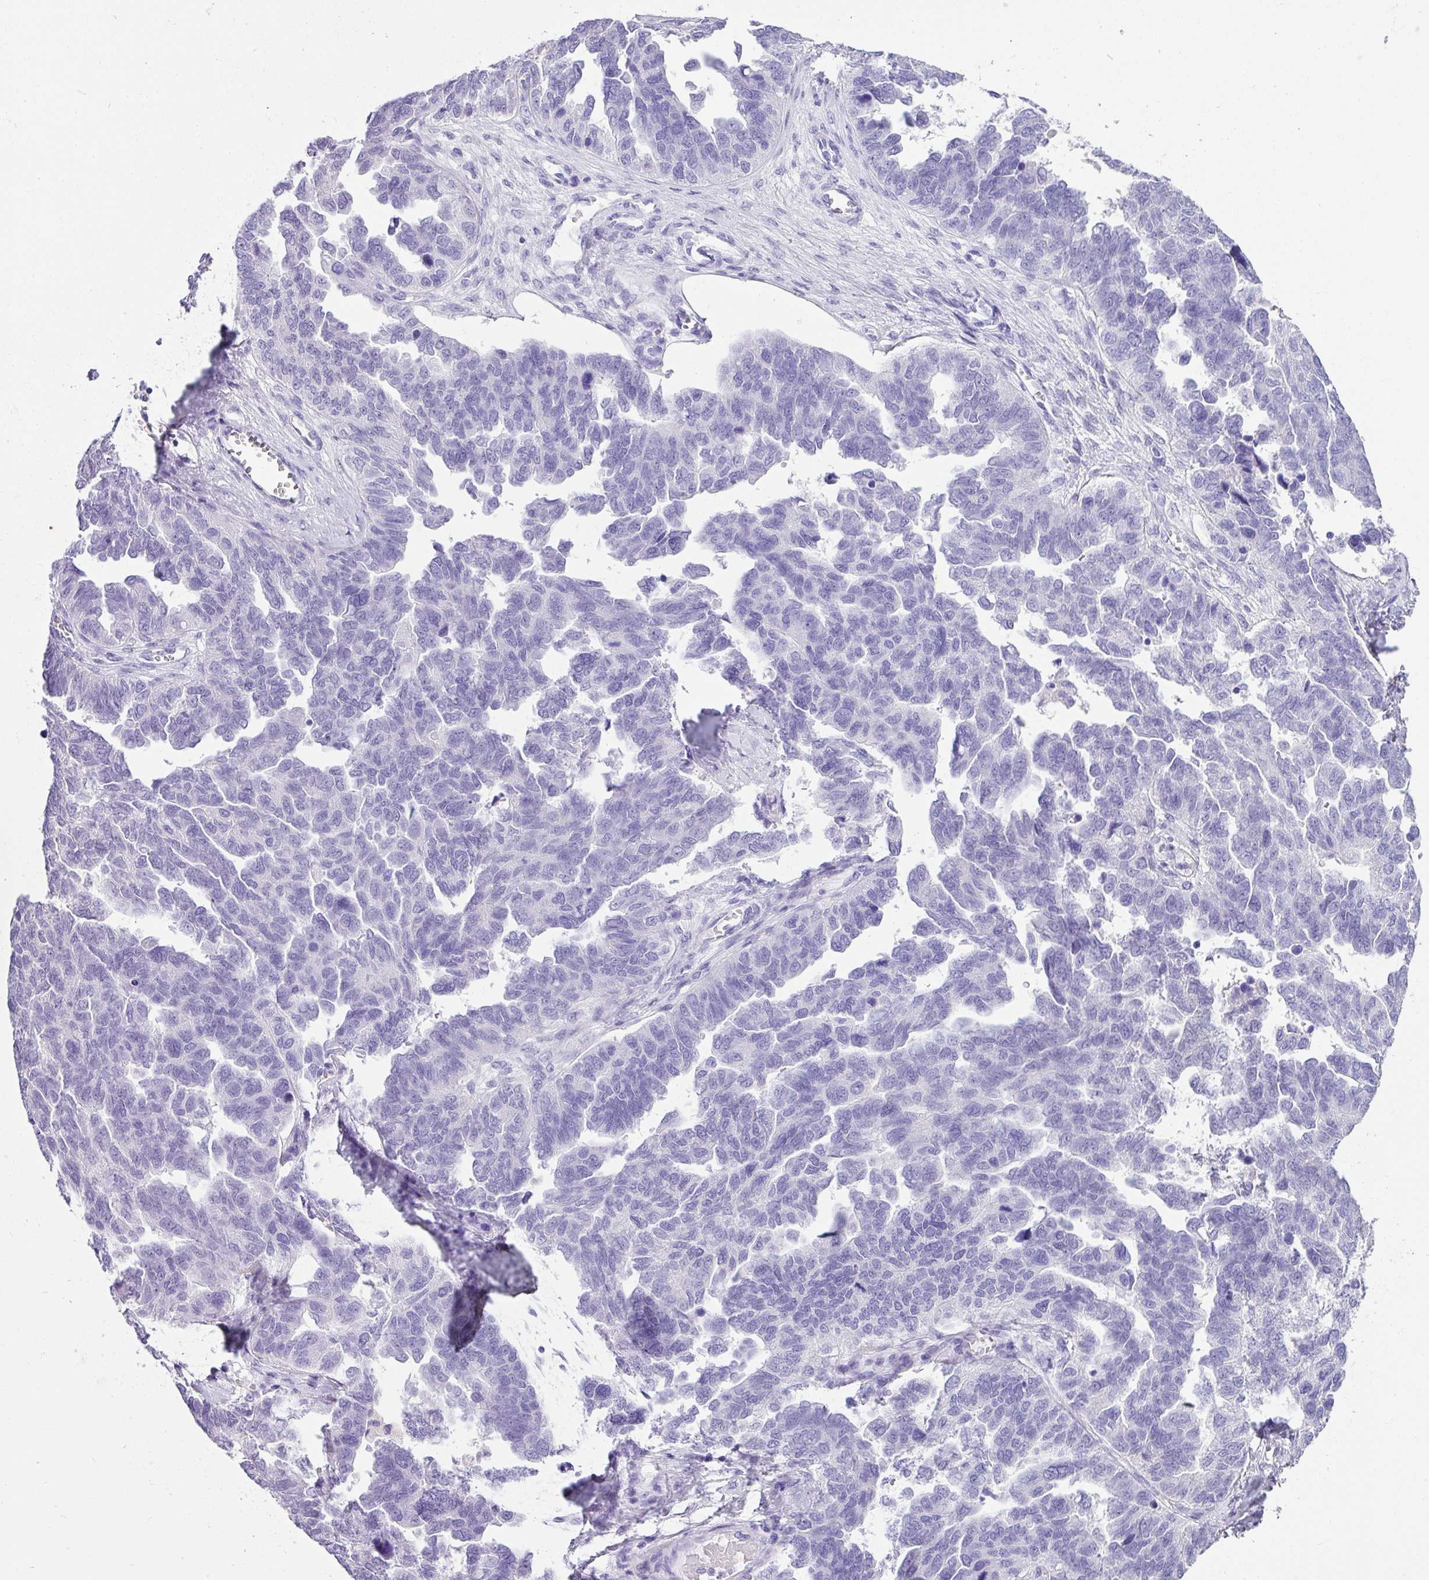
{"staining": {"intensity": "negative", "quantity": "none", "location": "none"}, "tissue": "ovarian cancer", "cell_type": "Tumor cells", "image_type": "cancer", "snomed": [{"axis": "morphology", "description": "Cystadenocarcinoma, serous, NOS"}, {"axis": "topography", "description": "Ovary"}], "caption": "Immunohistochemistry micrograph of human ovarian cancer stained for a protein (brown), which demonstrates no expression in tumor cells.", "gene": "ZG16", "patient": {"sex": "female", "age": 64}}